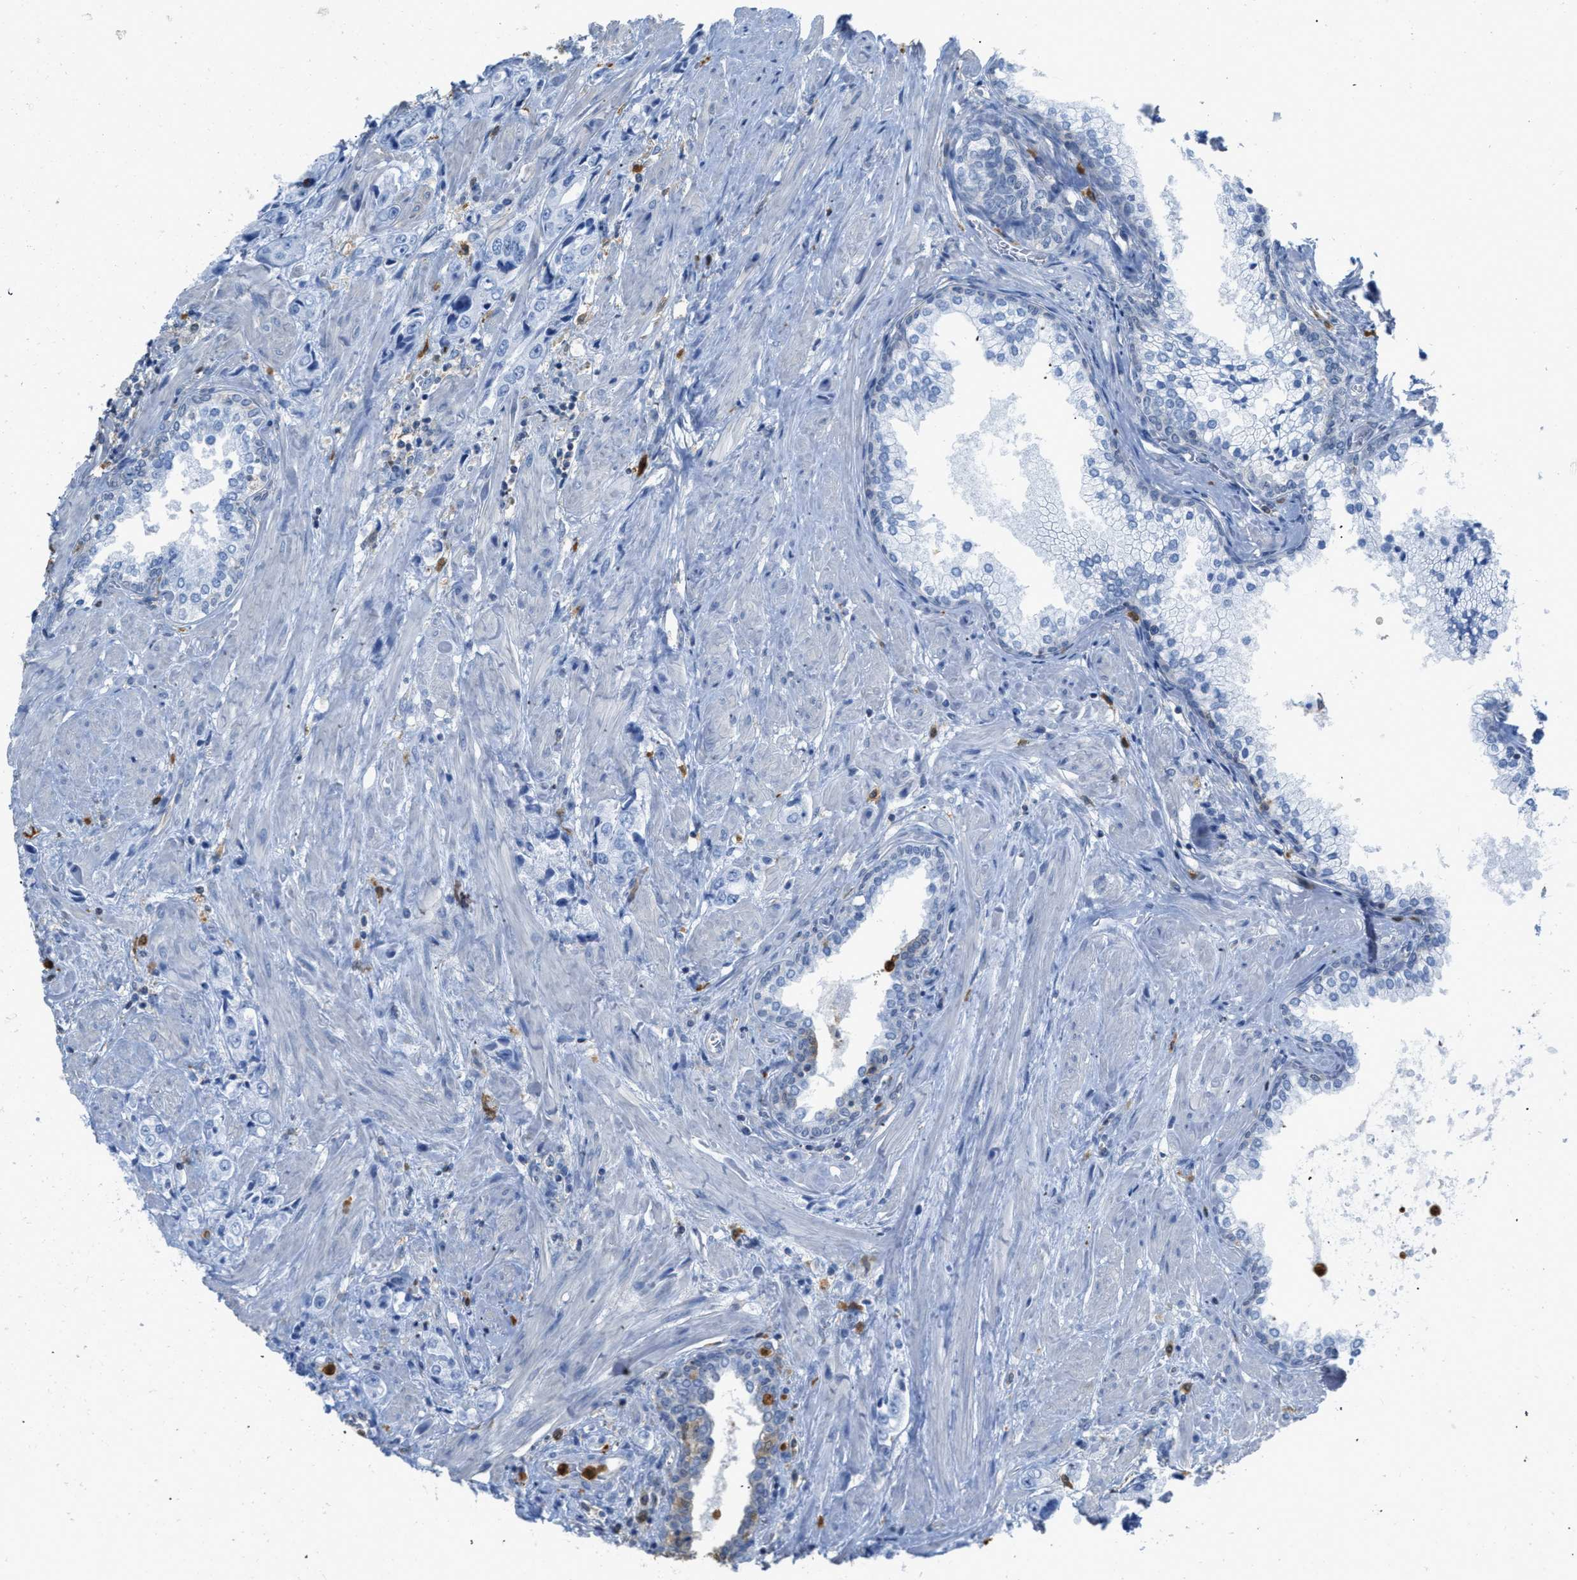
{"staining": {"intensity": "negative", "quantity": "none", "location": "none"}, "tissue": "prostate cancer", "cell_type": "Tumor cells", "image_type": "cancer", "snomed": [{"axis": "morphology", "description": "Adenocarcinoma, High grade"}, {"axis": "topography", "description": "Prostate"}], "caption": "Prostate cancer was stained to show a protein in brown. There is no significant staining in tumor cells.", "gene": "SERPINB1", "patient": {"sex": "male", "age": 61}}